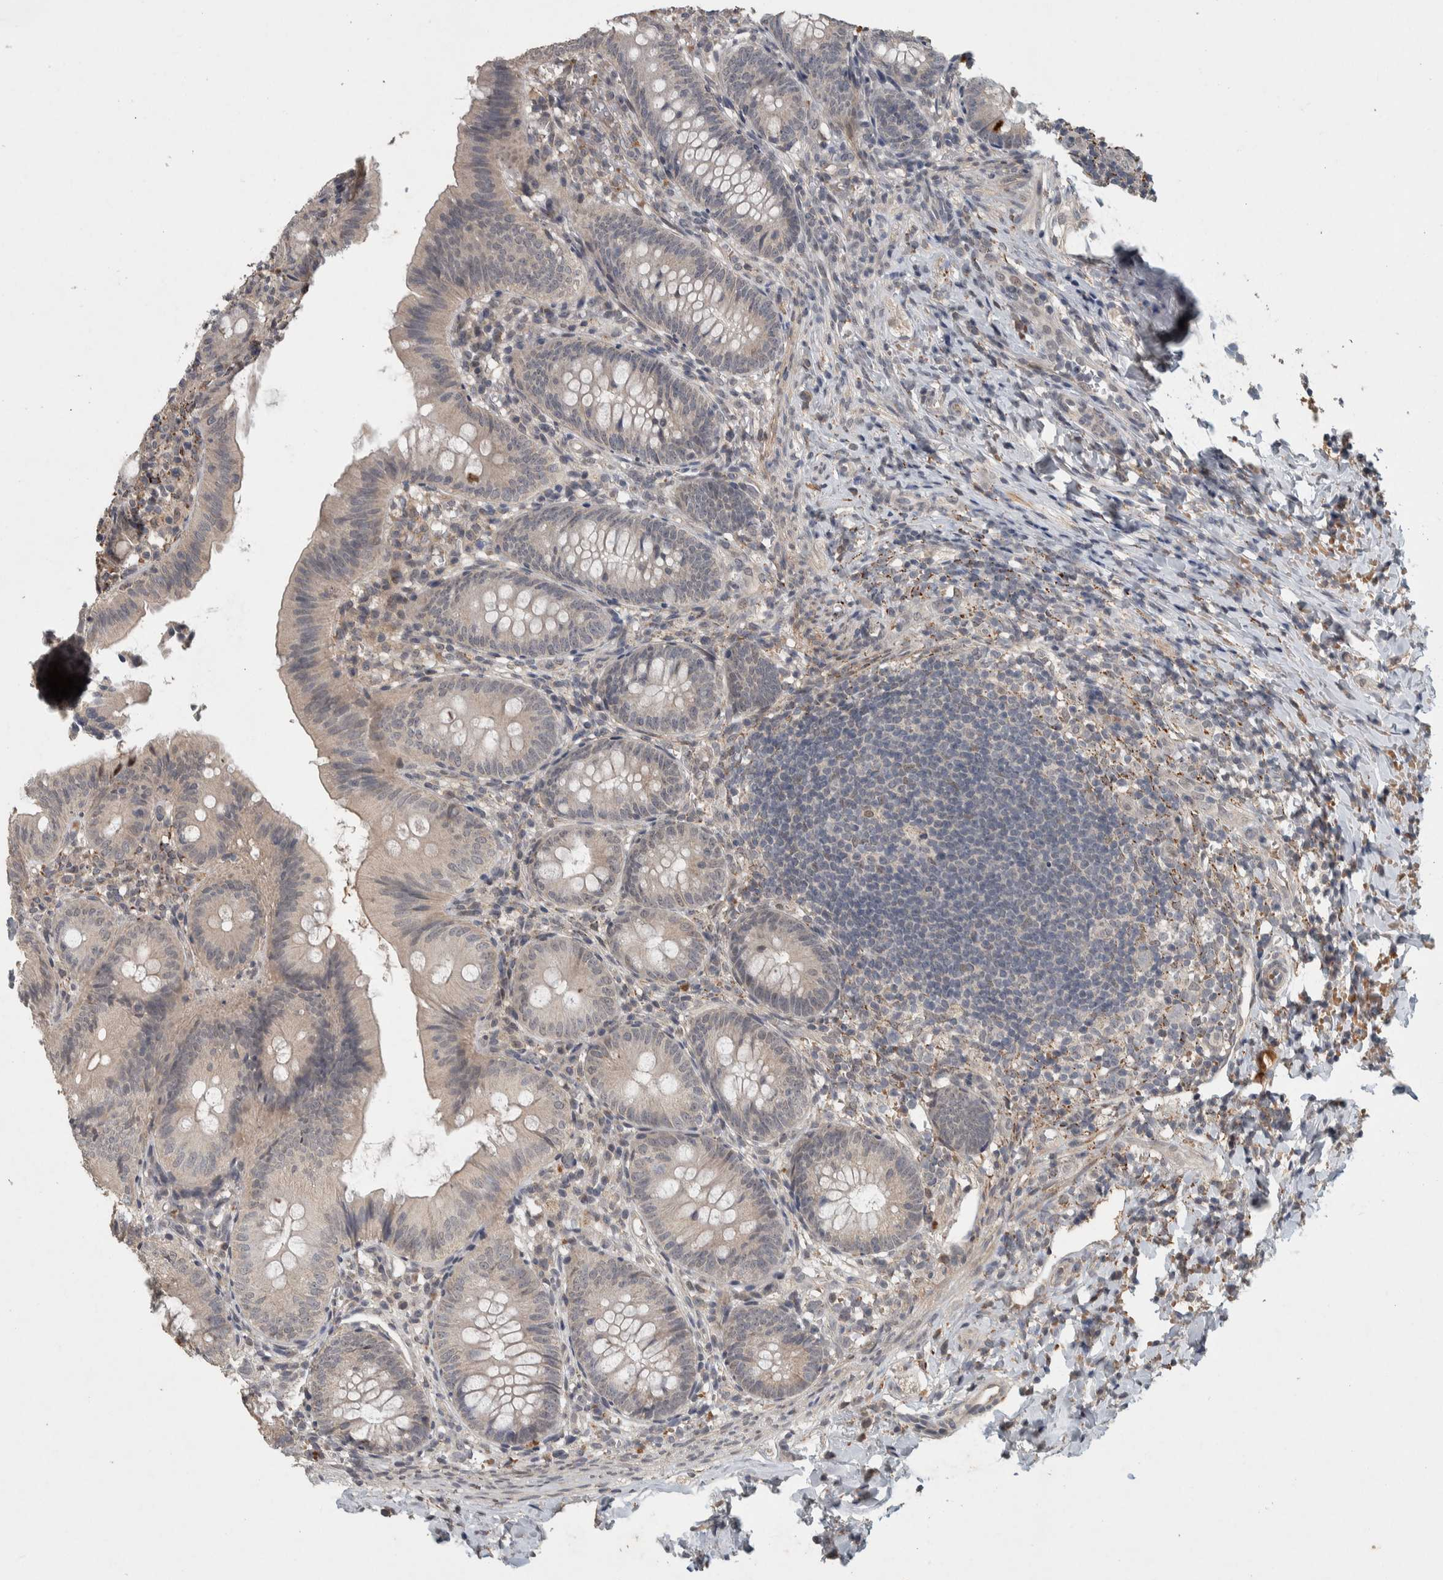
{"staining": {"intensity": "weak", "quantity": "<25%", "location": "cytoplasmic/membranous"}, "tissue": "appendix", "cell_type": "Glandular cells", "image_type": "normal", "snomed": [{"axis": "morphology", "description": "Normal tissue, NOS"}, {"axis": "topography", "description": "Appendix"}], "caption": "IHC photomicrograph of benign appendix: human appendix stained with DAB displays no significant protein staining in glandular cells. (DAB (3,3'-diaminobenzidine) IHC, high magnification).", "gene": "CHRM3", "patient": {"sex": "male", "age": 1}}